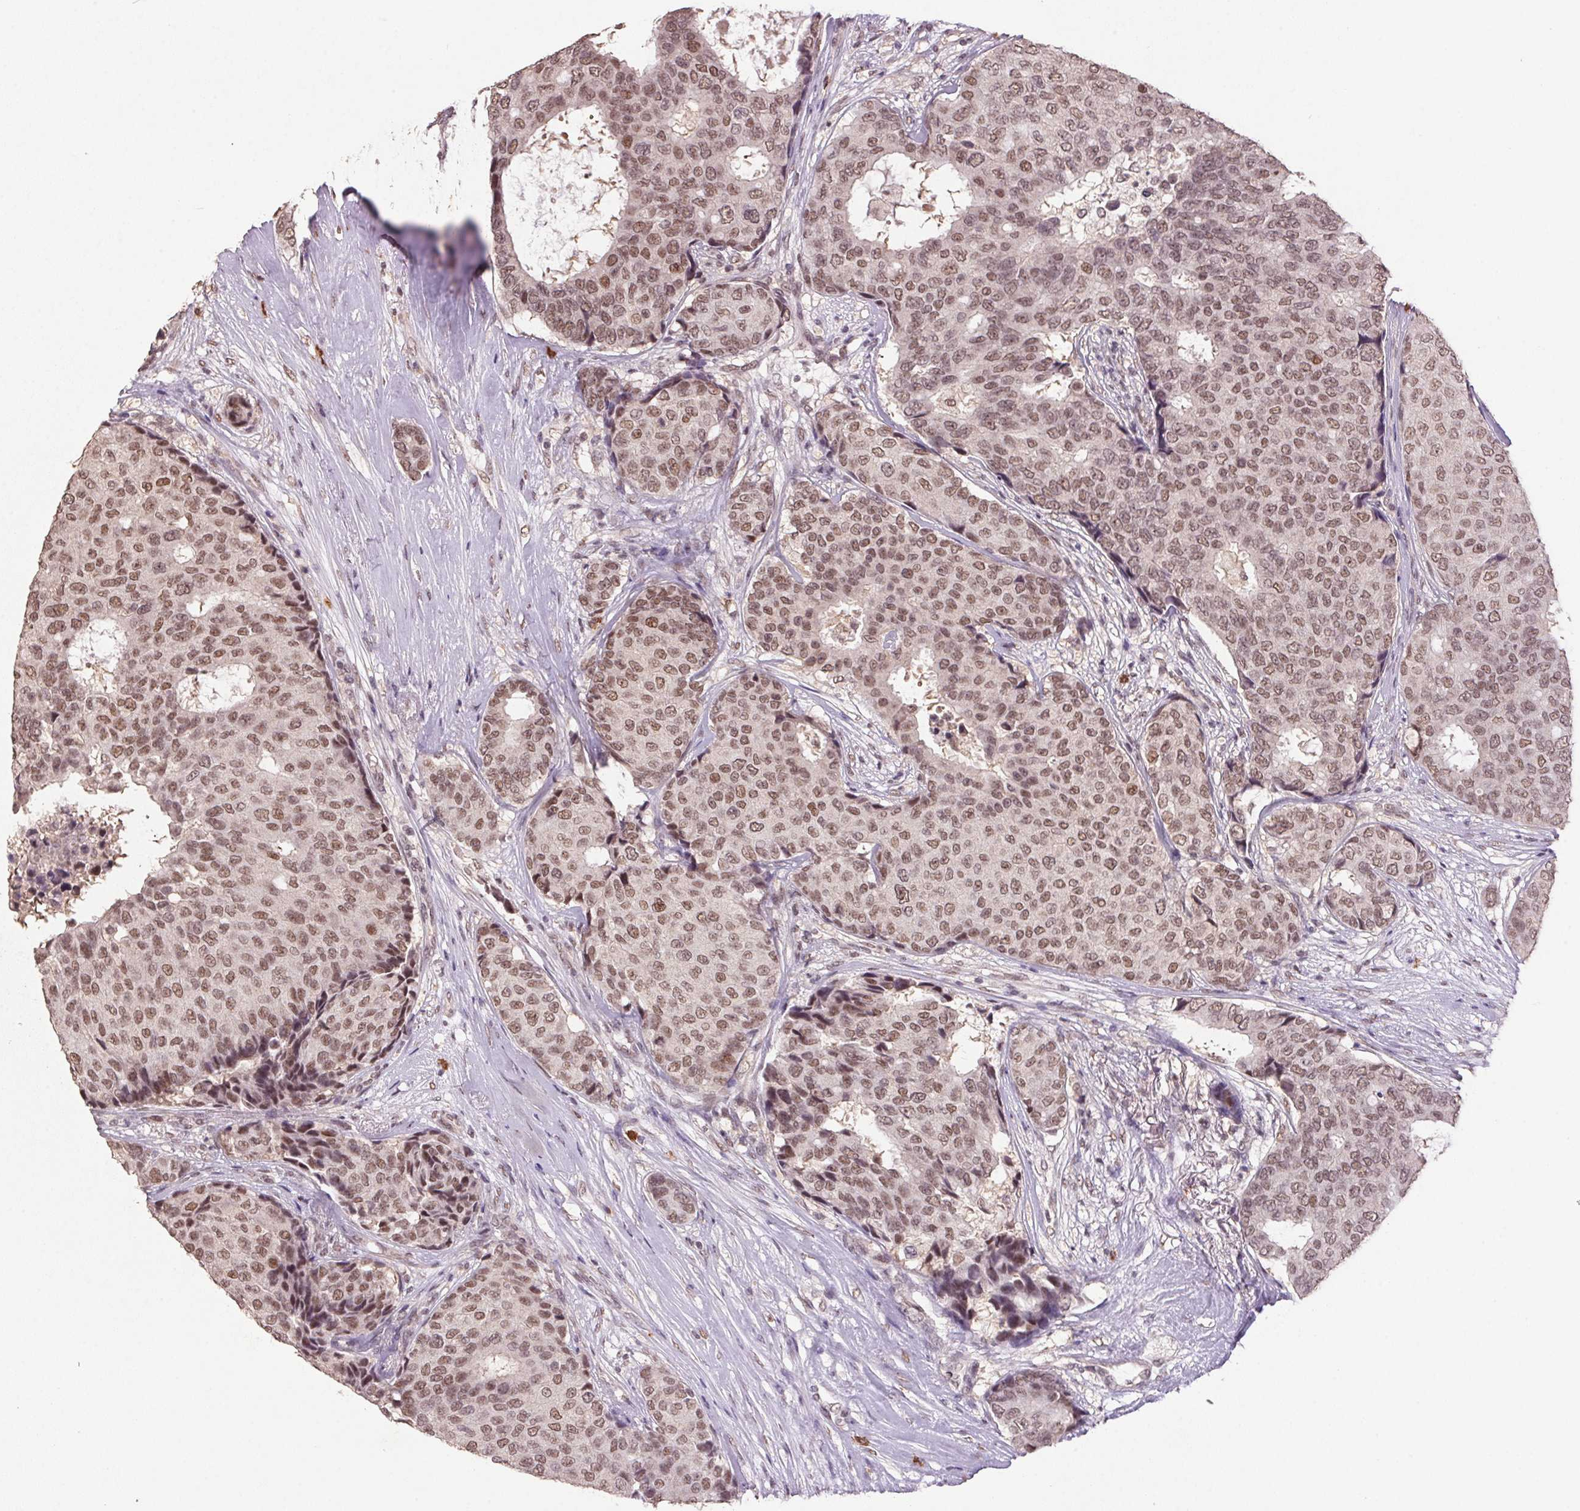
{"staining": {"intensity": "moderate", "quantity": ">75%", "location": "nuclear"}, "tissue": "breast cancer", "cell_type": "Tumor cells", "image_type": "cancer", "snomed": [{"axis": "morphology", "description": "Duct carcinoma"}, {"axis": "topography", "description": "Breast"}], "caption": "Immunohistochemical staining of breast infiltrating ductal carcinoma displays medium levels of moderate nuclear protein staining in about >75% of tumor cells. The staining was performed using DAB to visualize the protein expression in brown, while the nuclei were stained in blue with hematoxylin (Magnification: 20x).", "gene": "ZBTB4", "patient": {"sex": "female", "age": 75}}